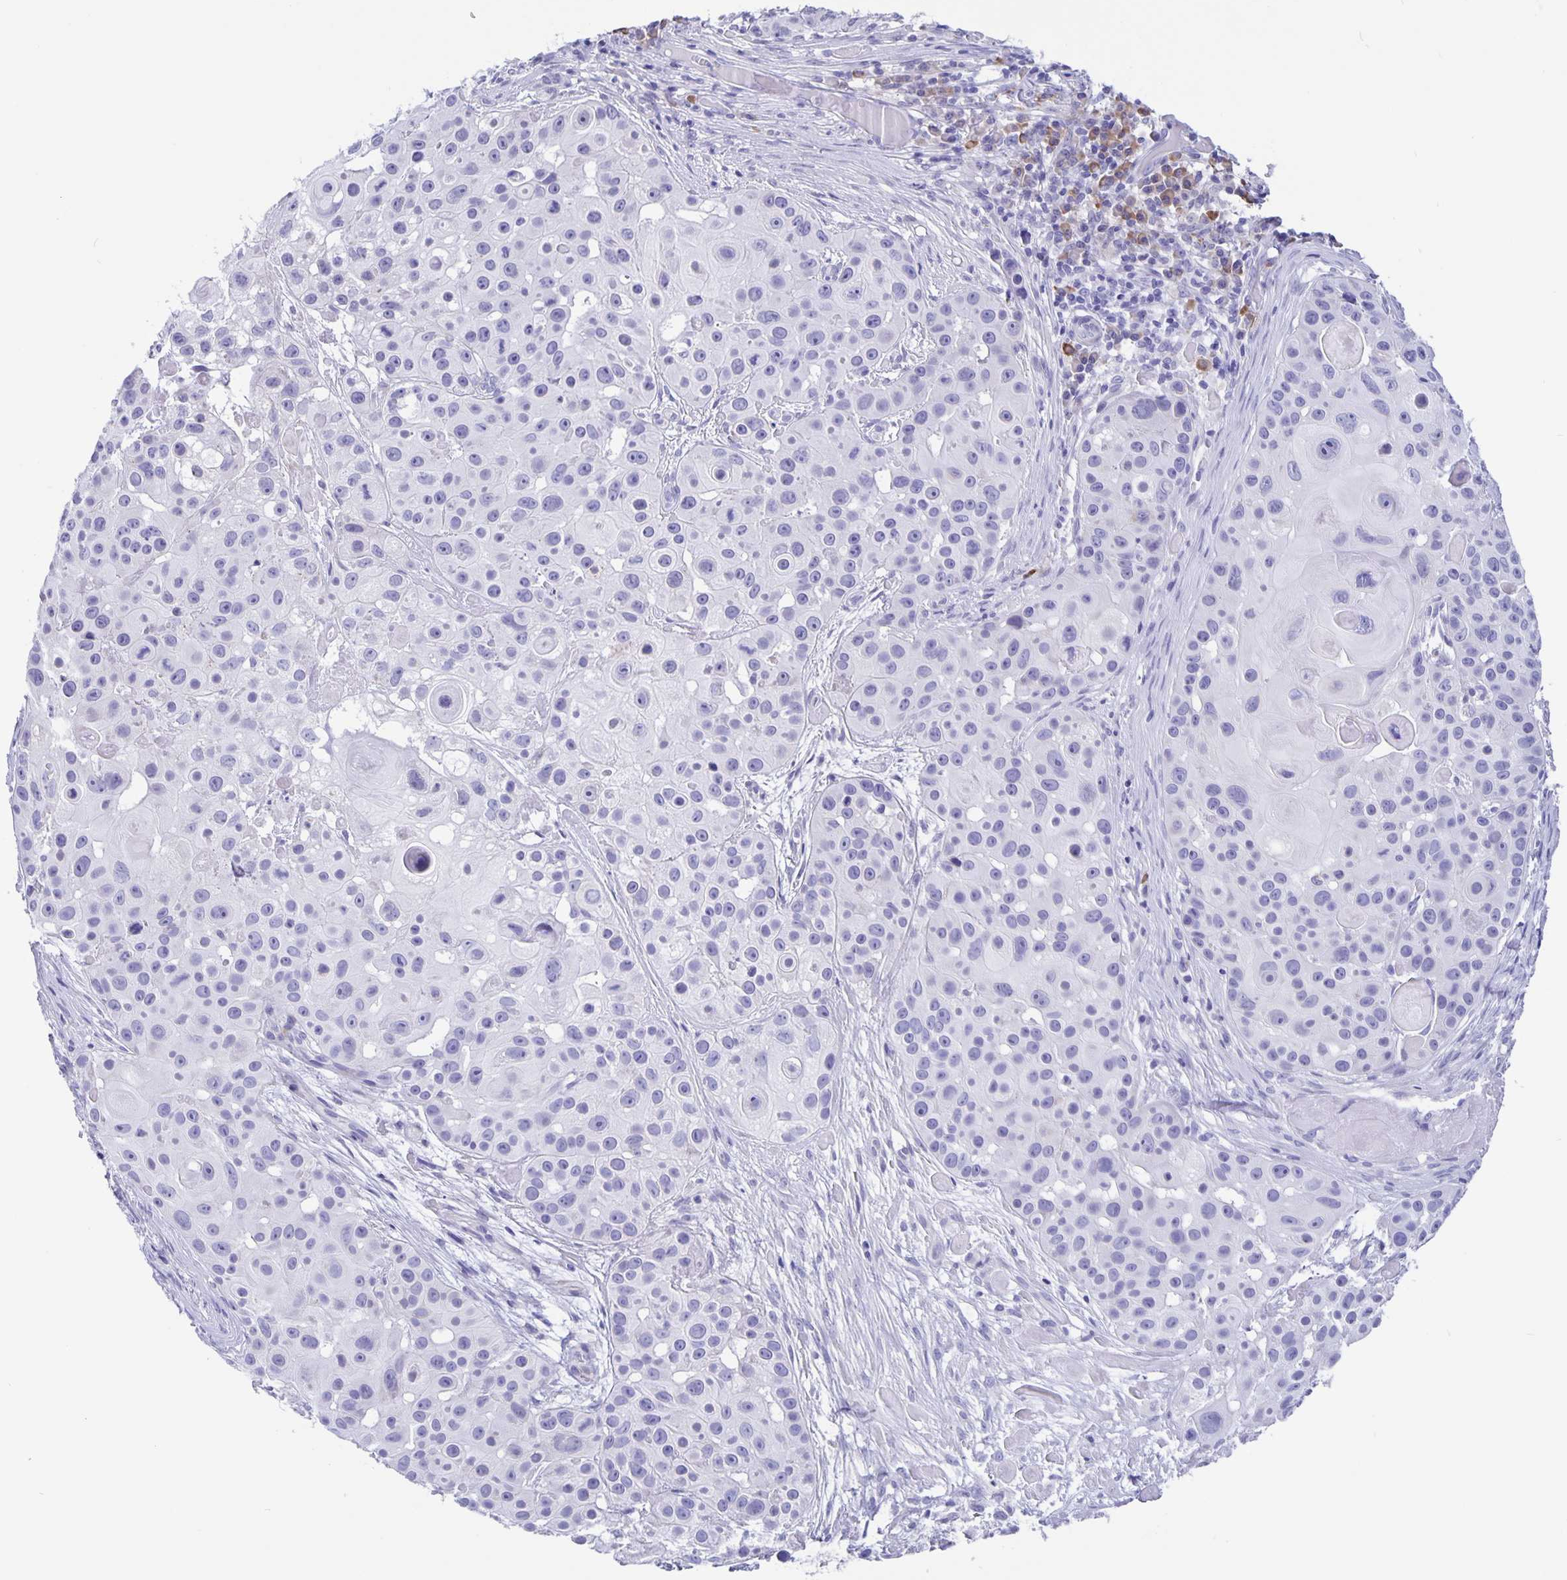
{"staining": {"intensity": "negative", "quantity": "none", "location": "none"}, "tissue": "skin cancer", "cell_type": "Tumor cells", "image_type": "cancer", "snomed": [{"axis": "morphology", "description": "Squamous cell carcinoma, NOS"}, {"axis": "topography", "description": "Skin"}], "caption": "This is an immunohistochemistry (IHC) photomicrograph of human skin squamous cell carcinoma. There is no staining in tumor cells.", "gene": "ERMN", "patient": {"sex": "male", "age": 92}}